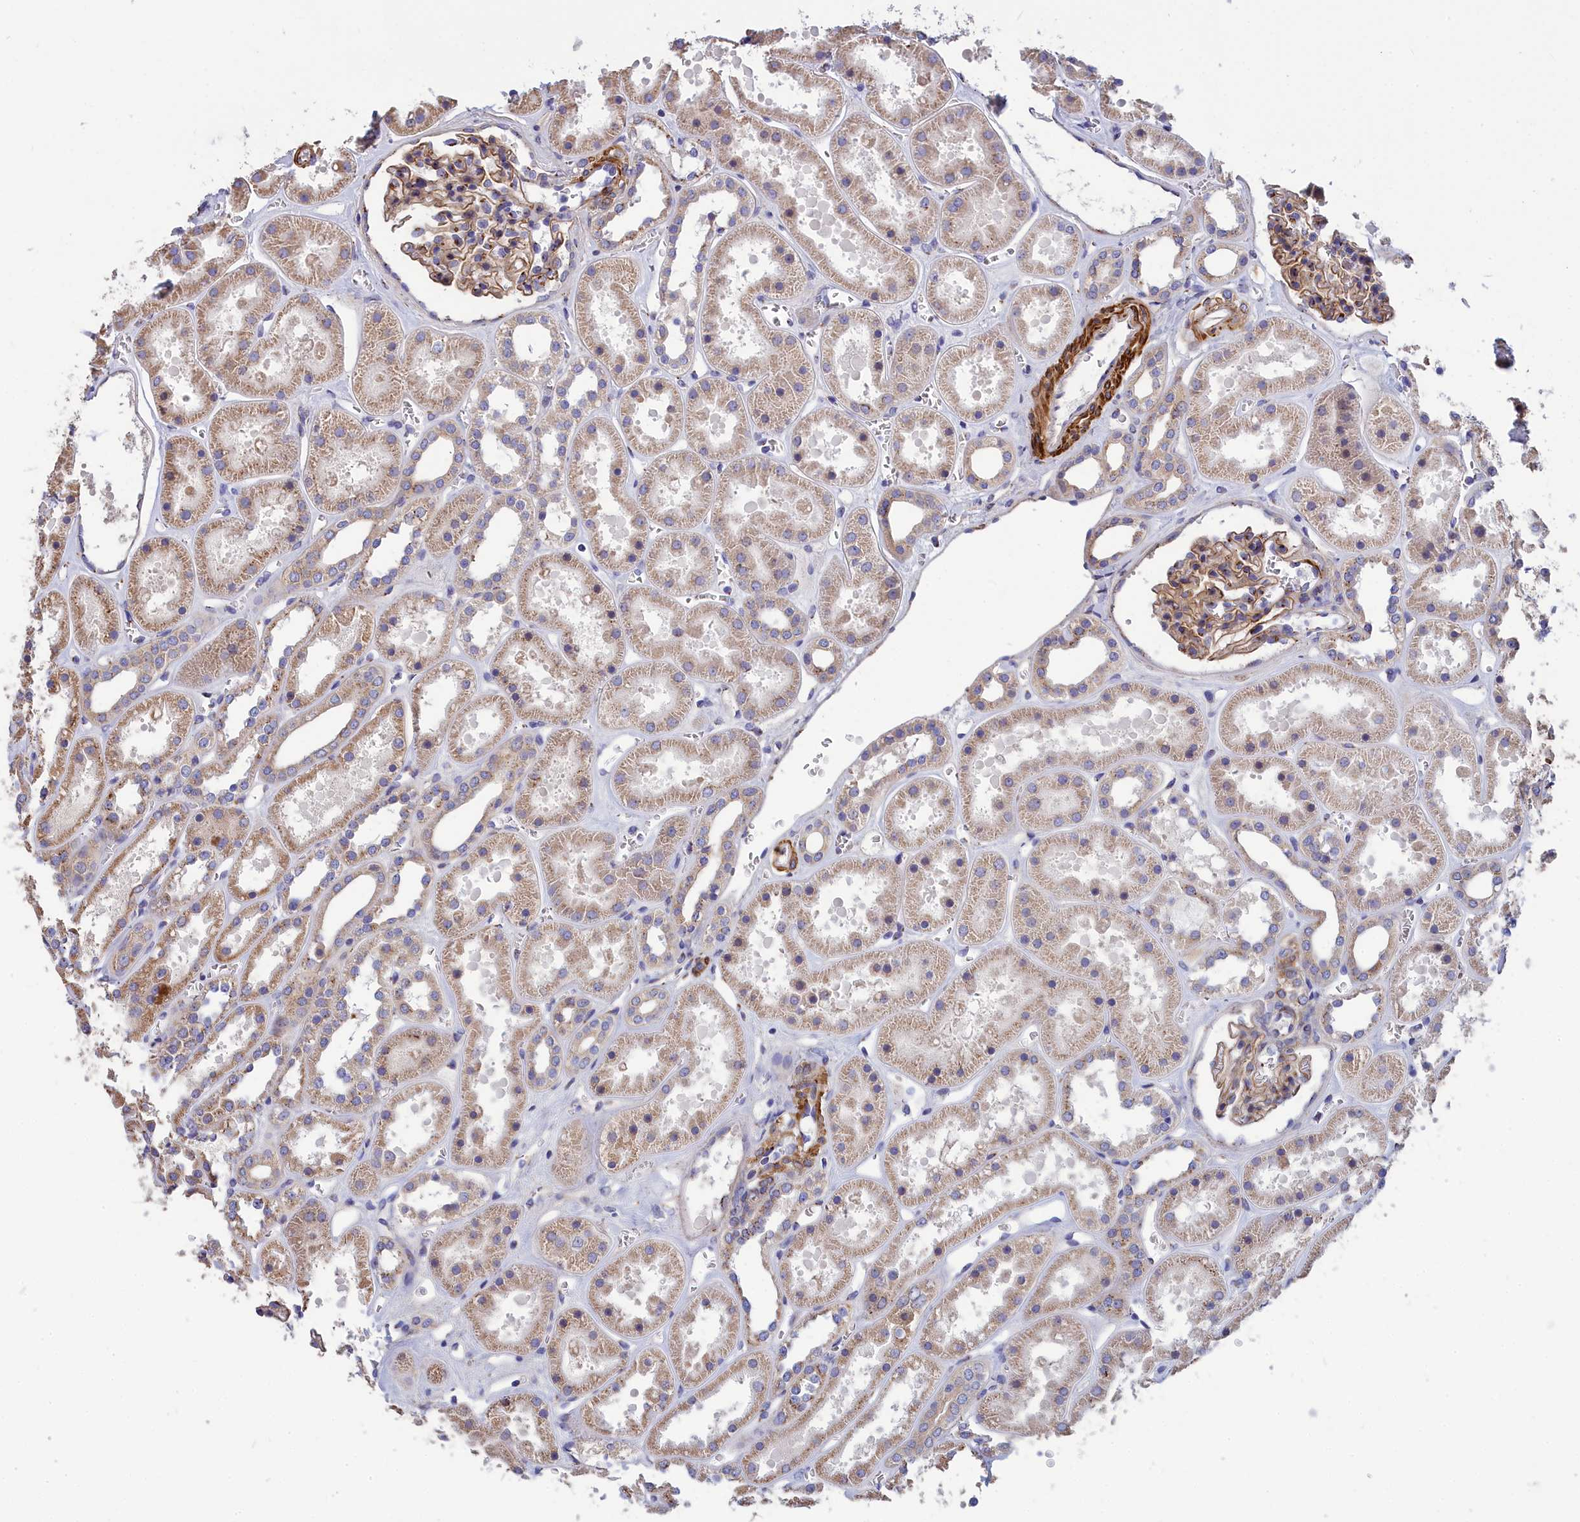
{"staining": {"intensity": "moderate", "quantity": "25%-75%", "location": "cytoplasmic/membranous"}, "tissue": "kidney", "cell_type": "Cells in glomeruli", "image_type": "normal", "snomed": [{"axis": "morphology", "description": "Normal tissue, NOS"}, {"axis": "topography", "description": "Kidney"}], "caption": "Protein analysis of unremarkable kidney reveals moderate cytoplasmic/membranous expression in approximately 25%-75% of cells in glomeruli. (brown staining indicates protein expression, while blue staining denotes nuclei).", "gene": "TUBGCP4", "patient": {"sex": "female", "age": 41}}